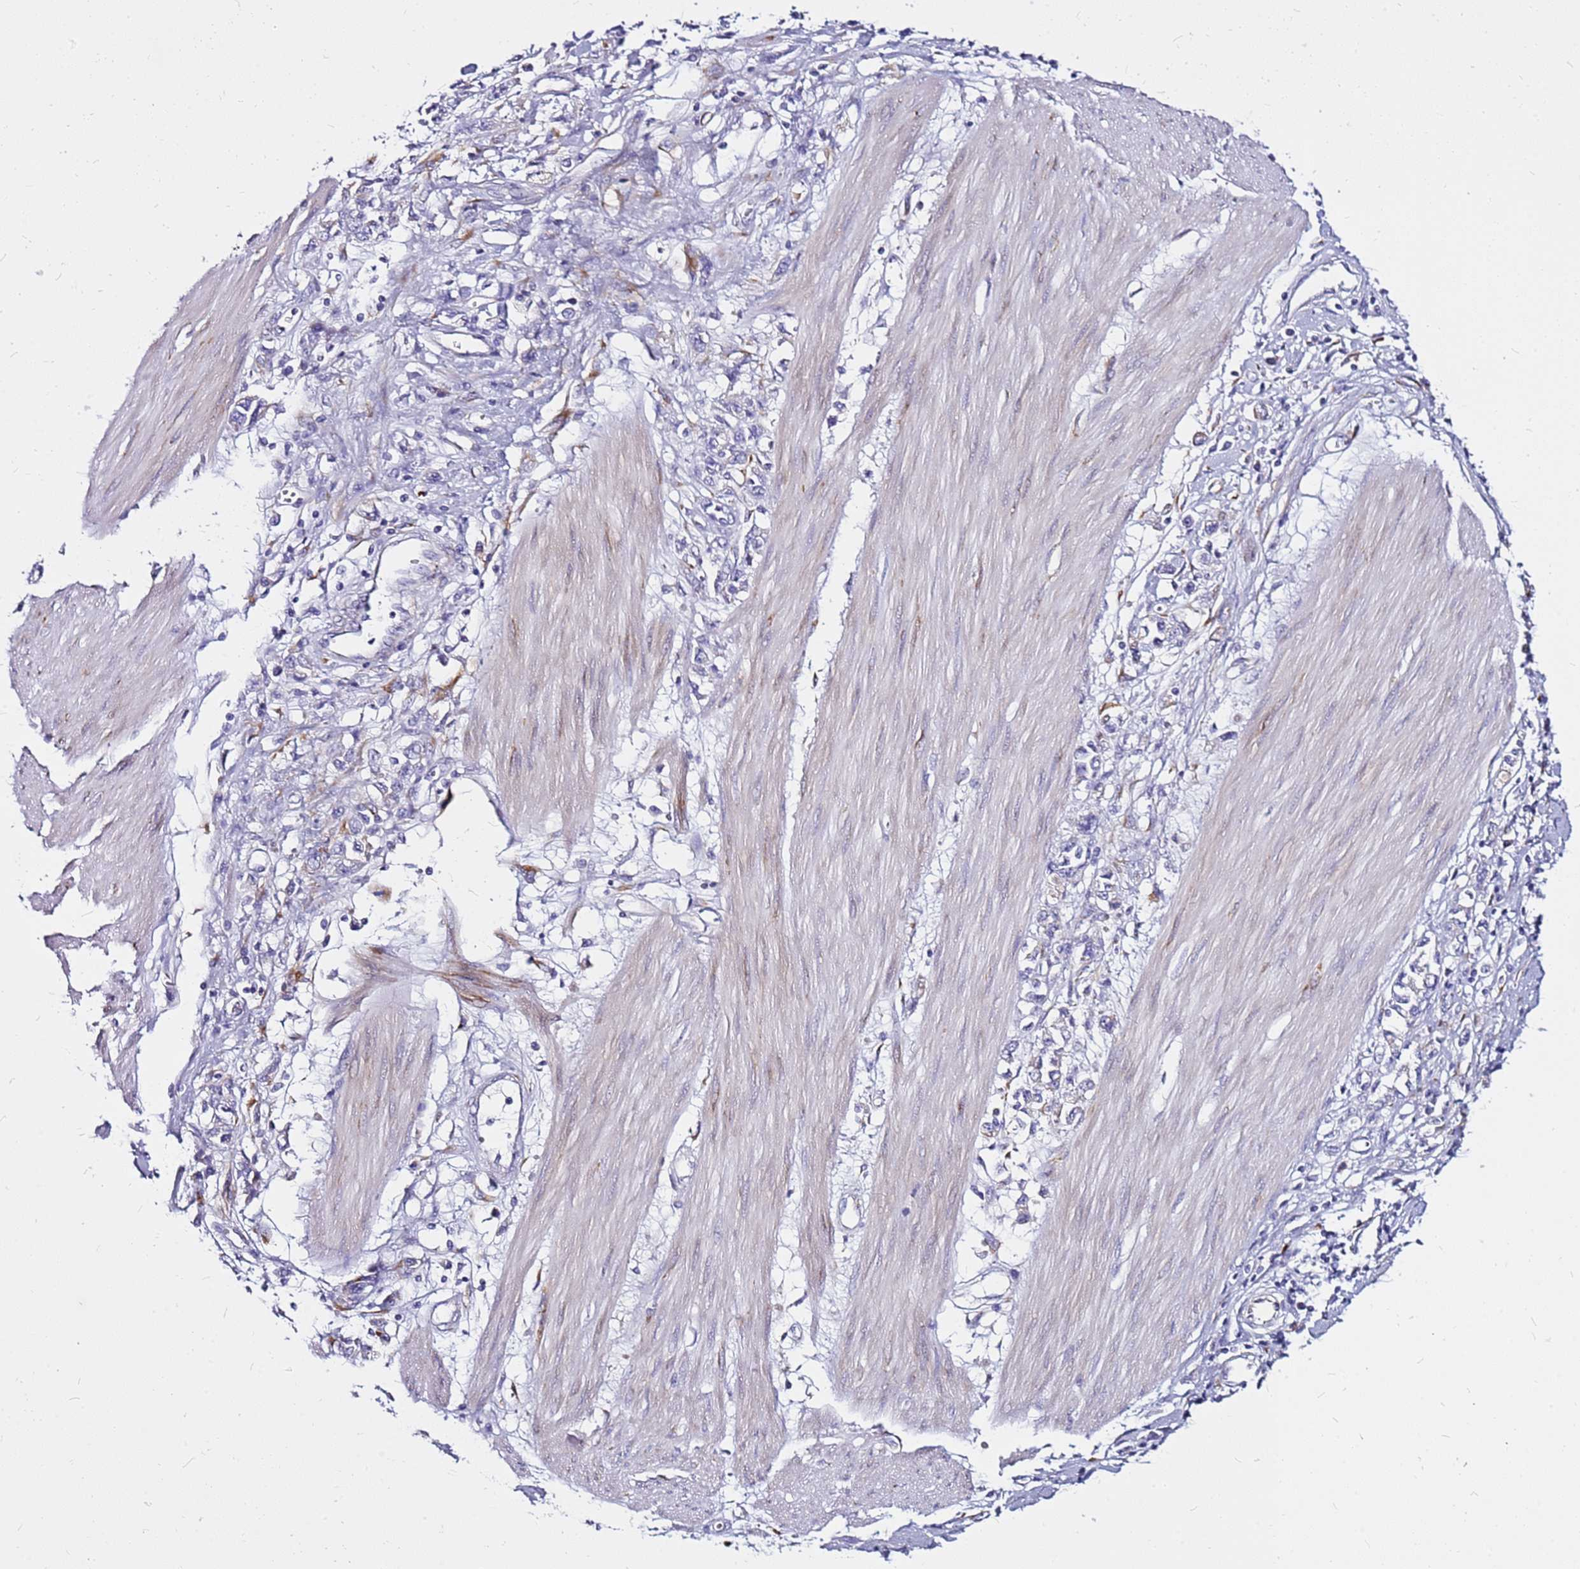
{"staining": {"intensity": "negative", "quantity": "none", "location": "none"}, "tissue": "stomach cancer", "cell_type": "Tumor cells", "image_type": "cancer", "snomed": [{"axis": "morphology", "description": "Adenocarcinoma, NOS"}, {"axis": "topography", "description": "Stomach"}], "caption": "Stomach cancer (adenocarcinoma) stained for a protein using IHC reveals no positivity tumor cells.", "gene": "CASD1", "patient": {"sex": "female", "age": 76}}